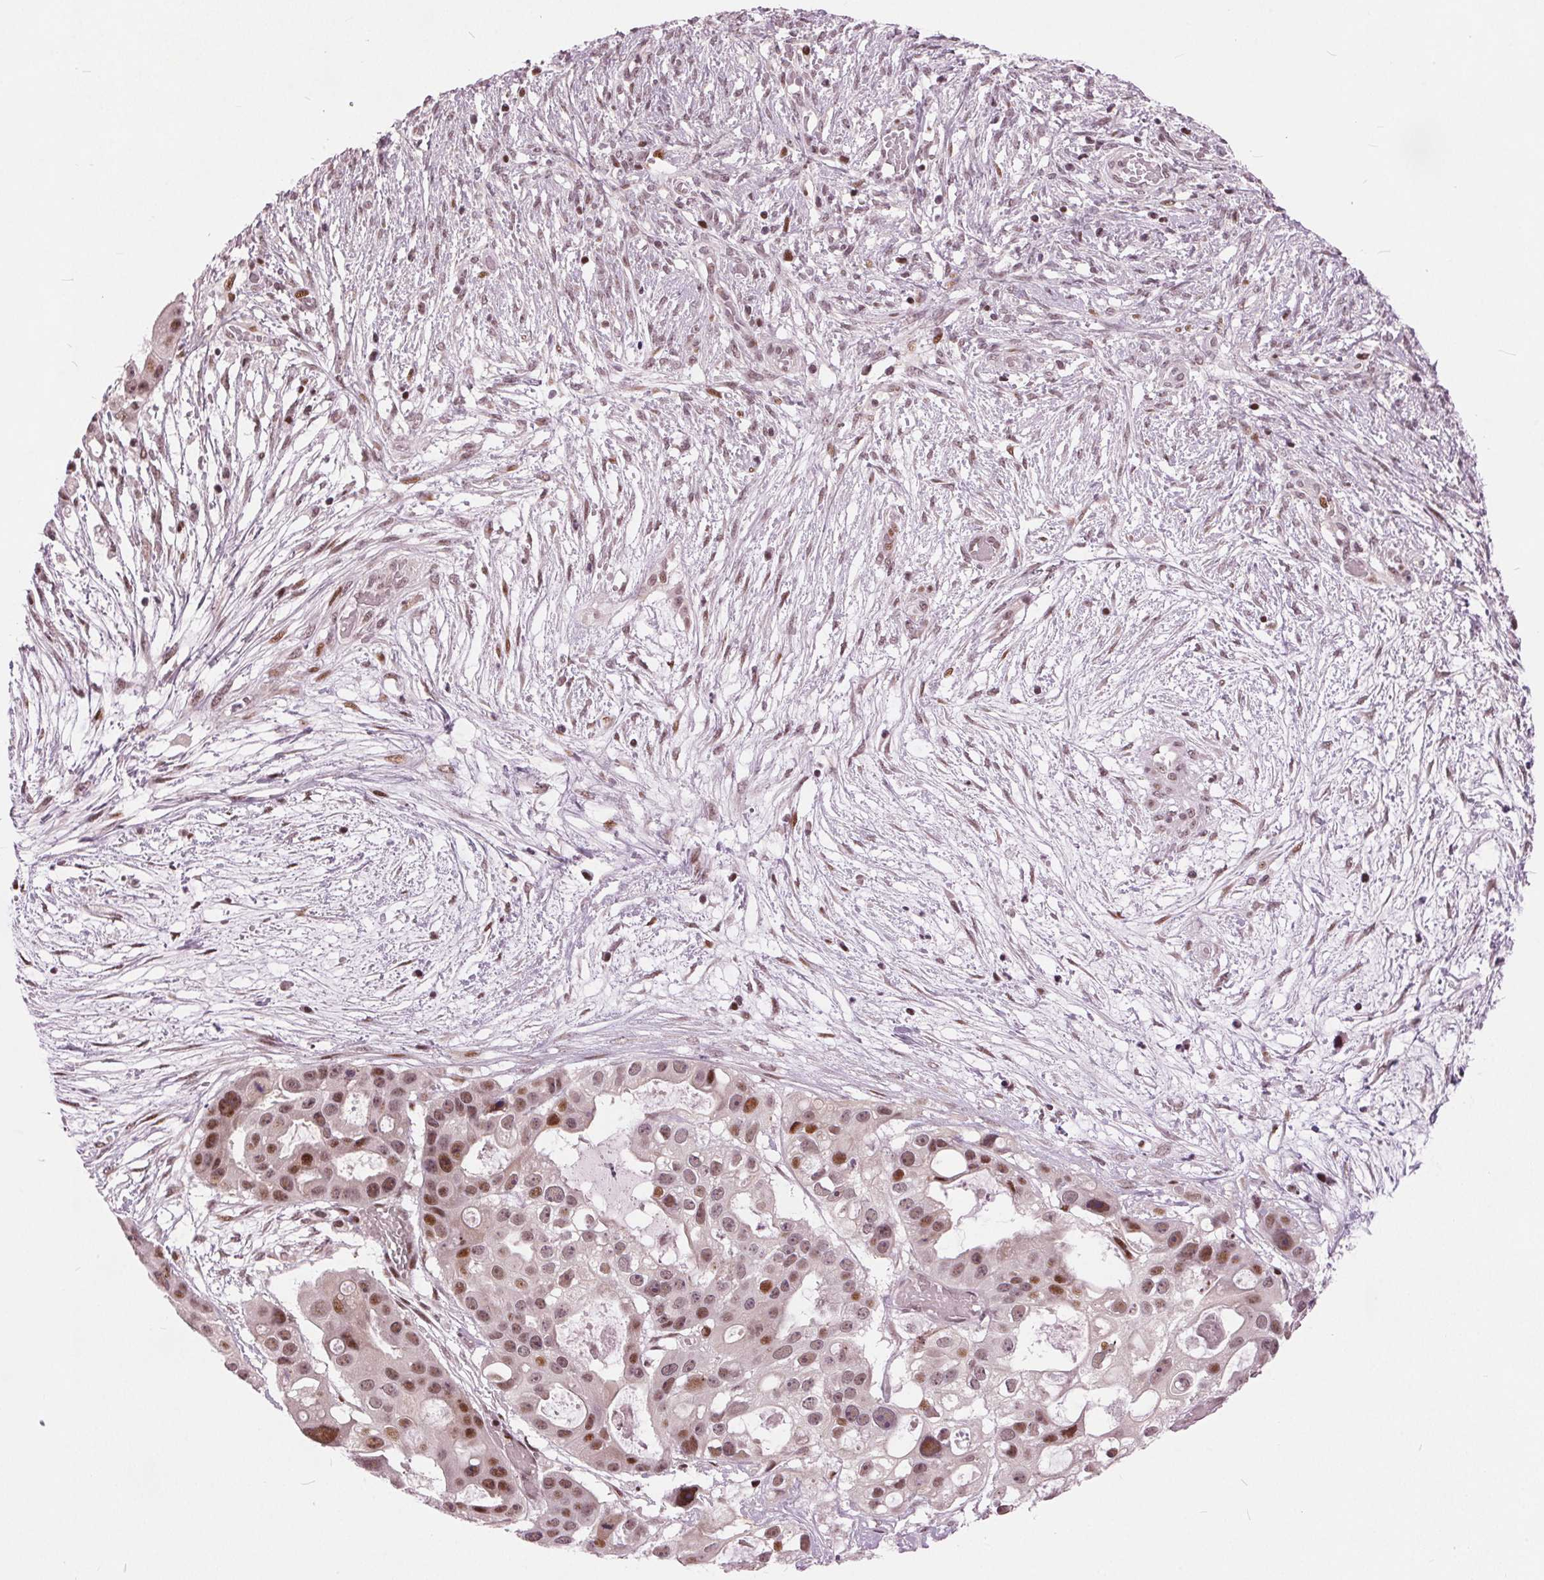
{"staining": {"intensity": "moderate", "quantity": ">75%", "location": "nuclear"}, "tissue": "ovarian cancer", "cell_type": "Tumor cells", "image_type": "cancer", "snomed": [{"axis": "morphology", "description": "Cystadenocarcinoma, serous, NOS"}, {"axis": "topography", "description": "Ovary"}], "caption": "Immunohistochemistry staining of ovarian cancer, which demonstrates medium levels of moderate nuclear staining in about >75% of tumor cells indicating moderate nuclear protein expression. The staining was performed using DAB (brown) for protein detection and nuclei were counterstained in hematoxylin (blue).", "gene": "TTC34", "patient": {"sex": "female", "age": 56}}